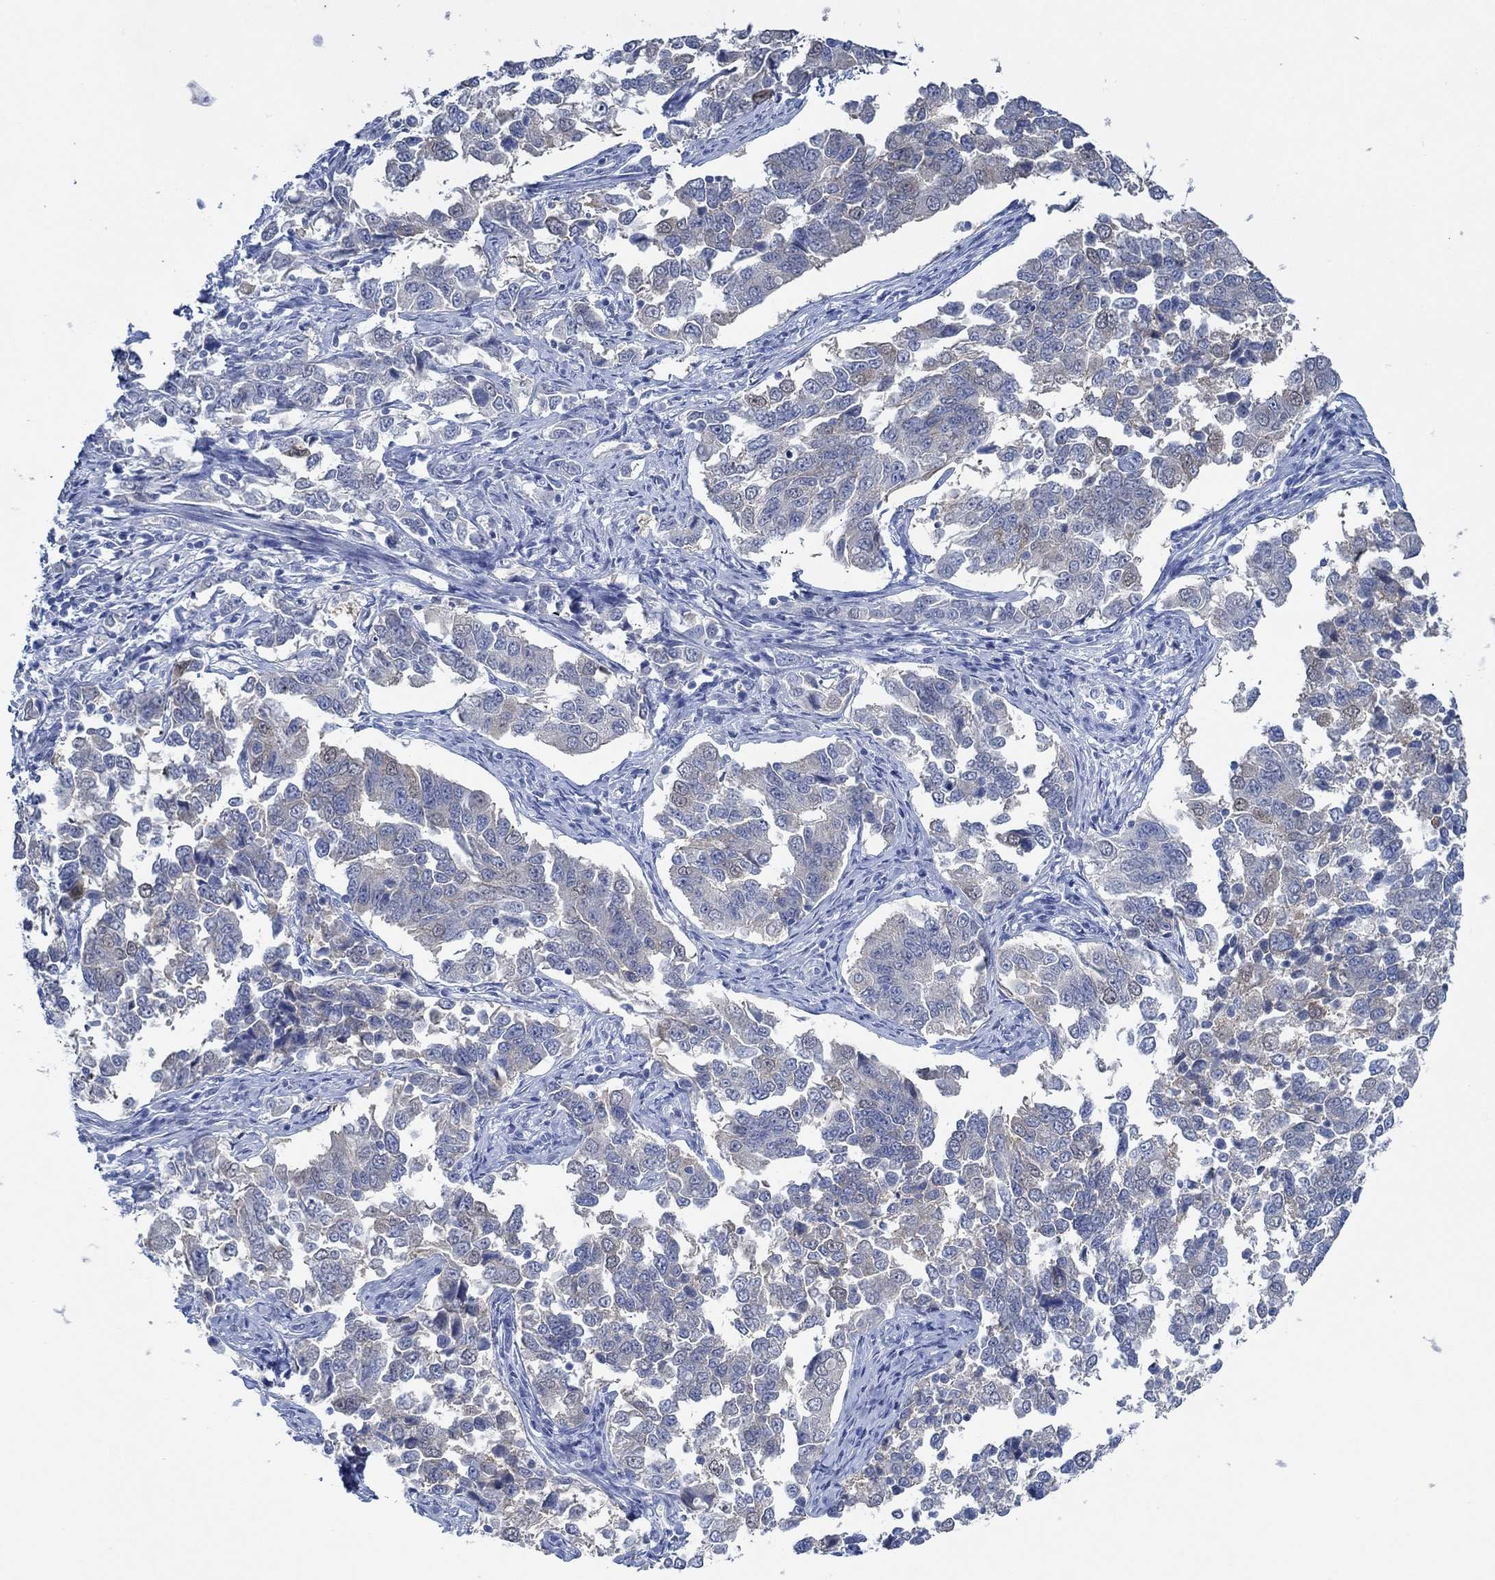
{"staining": {"intensity": "weak", "quantity": "<25%", "location": "cytoplasmic/membranous"}, "tissue": "endometrial cancer", "cell_type": "Tumor cells", "image_type": "cancer", "snomed": [{"axis": "morphology", "description": "Adenocarcinoma, NOS"}, {"axis": "topography", "description": "Endometrium"}], "caption": "This is an immunohistochemistry (IHC) photomicrograph of human endometrial cancer. There is no staining in tumor cells.", "gene": "ZNF671", "patient": {"sex": "female", "age": 43}}